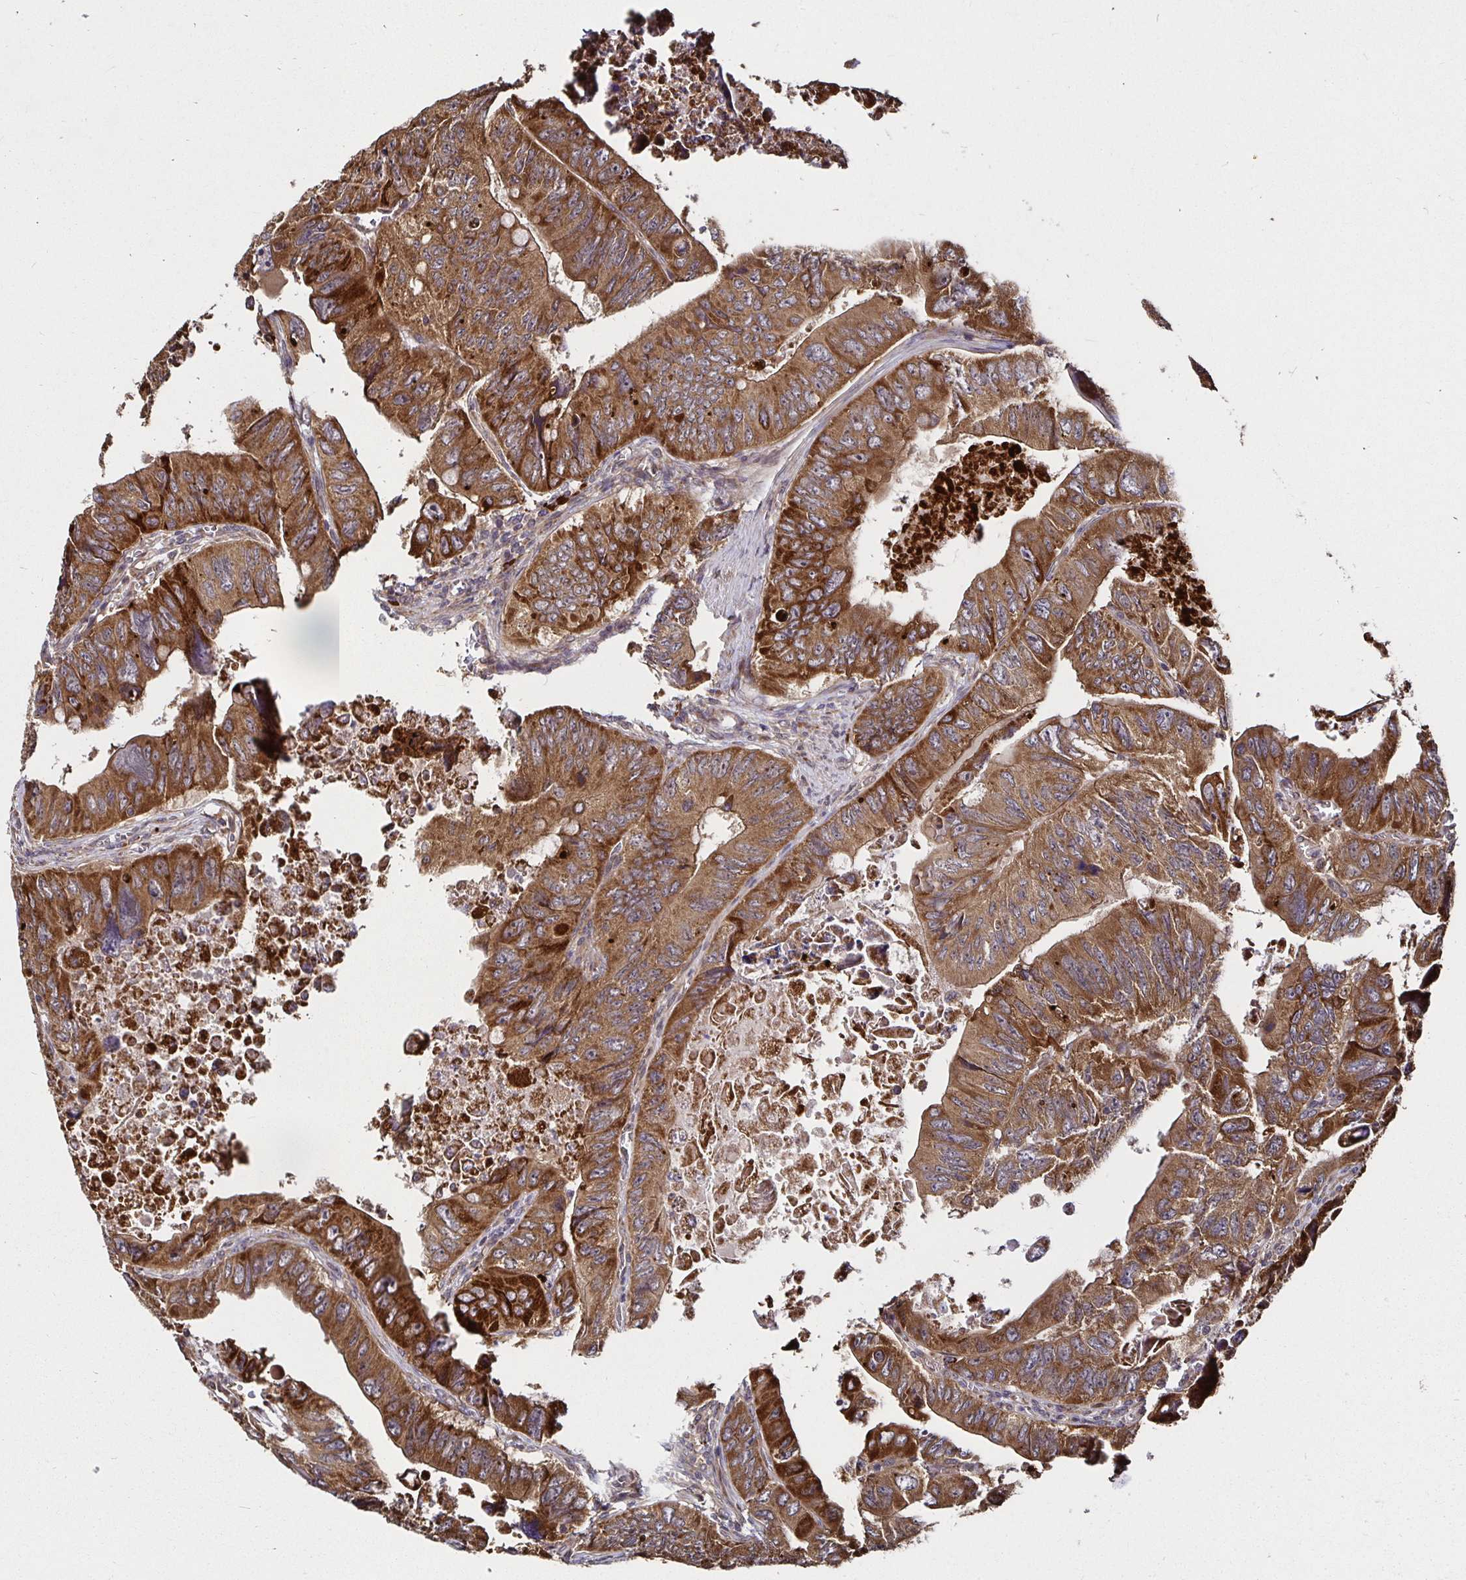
{"staining": {"intensity": "strong", "quantity": ">75%", "location": "cytoplasmic/membranous"}, "tissue": "colorectal cancer", "cell_type": "Tumor cells", "image_type": "cancer", "snomed": [{"axis": "morphology", "description": "Adenocarcinoma, NOS"}, {"axis": "topography", "description": "Colon"}], "caption": "Protein staining of colorectal cancer tissue demonstrates strong cytoplasmic/membranous expression in about >75% of tumor cells.", "gene": "MLST8", "patient": {"sex": "female", "age": 84}}